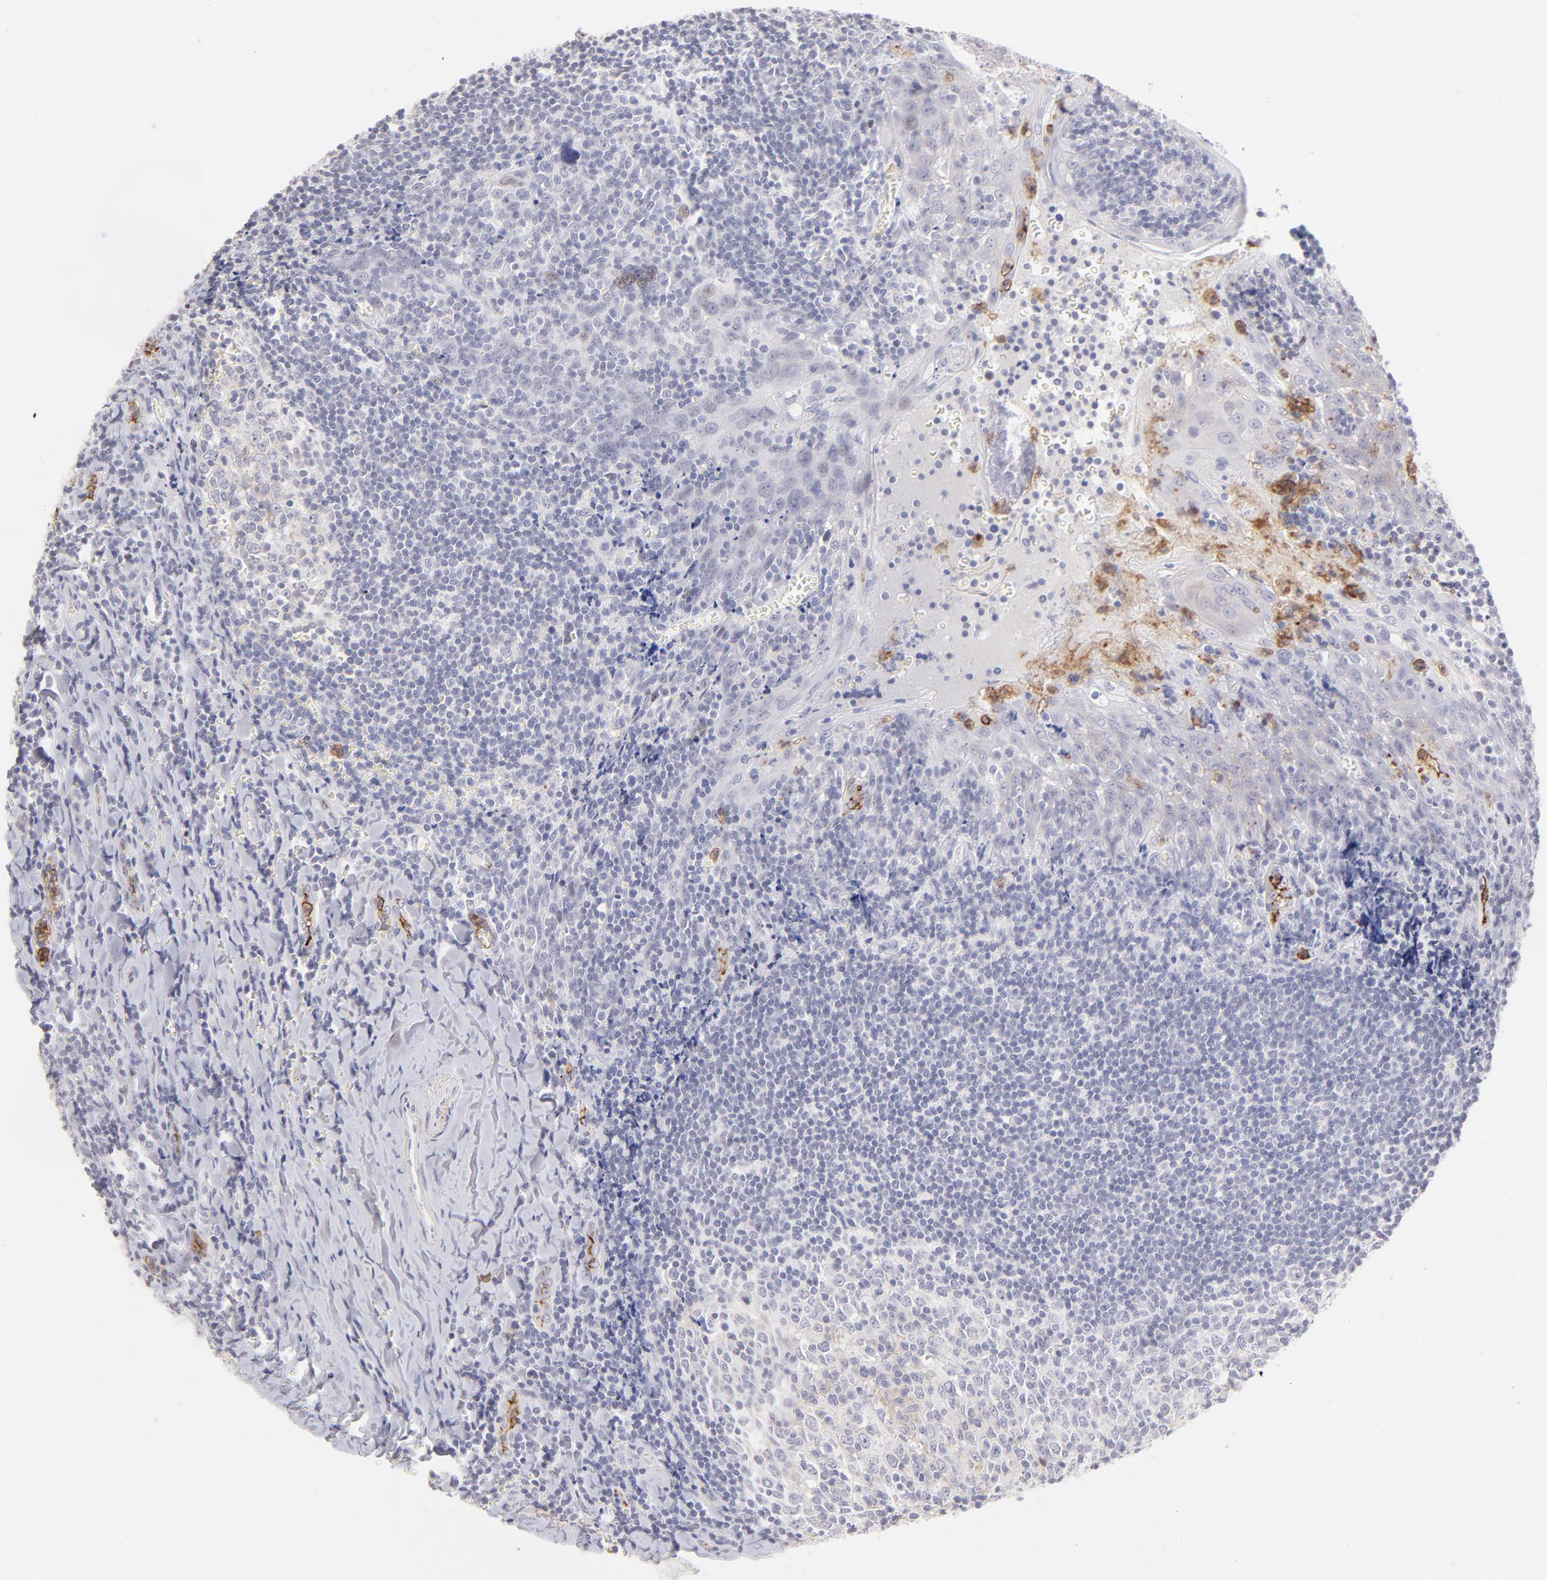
{"staining": {"intensity": "negative", "quantity": "none", "location": "none"}, "tissue": "tonsil", "cell_type": "Germinal center cells", "image_type": "normal", "snomed": [{"axis": "morphology", "description": "Normal tissue, NOS"}, {"axis": "topography", "description": "Tonsil"}], "caption": "Germinal center cells are negative for brown protein staining in benign tonsil. (Stains: DAB IHC with hematoxylin counter stain, Microscopy: brightfield microscopy at high magnification).", "gene": "LTB4R", "patient": {"sex": "male", "age": 20}}